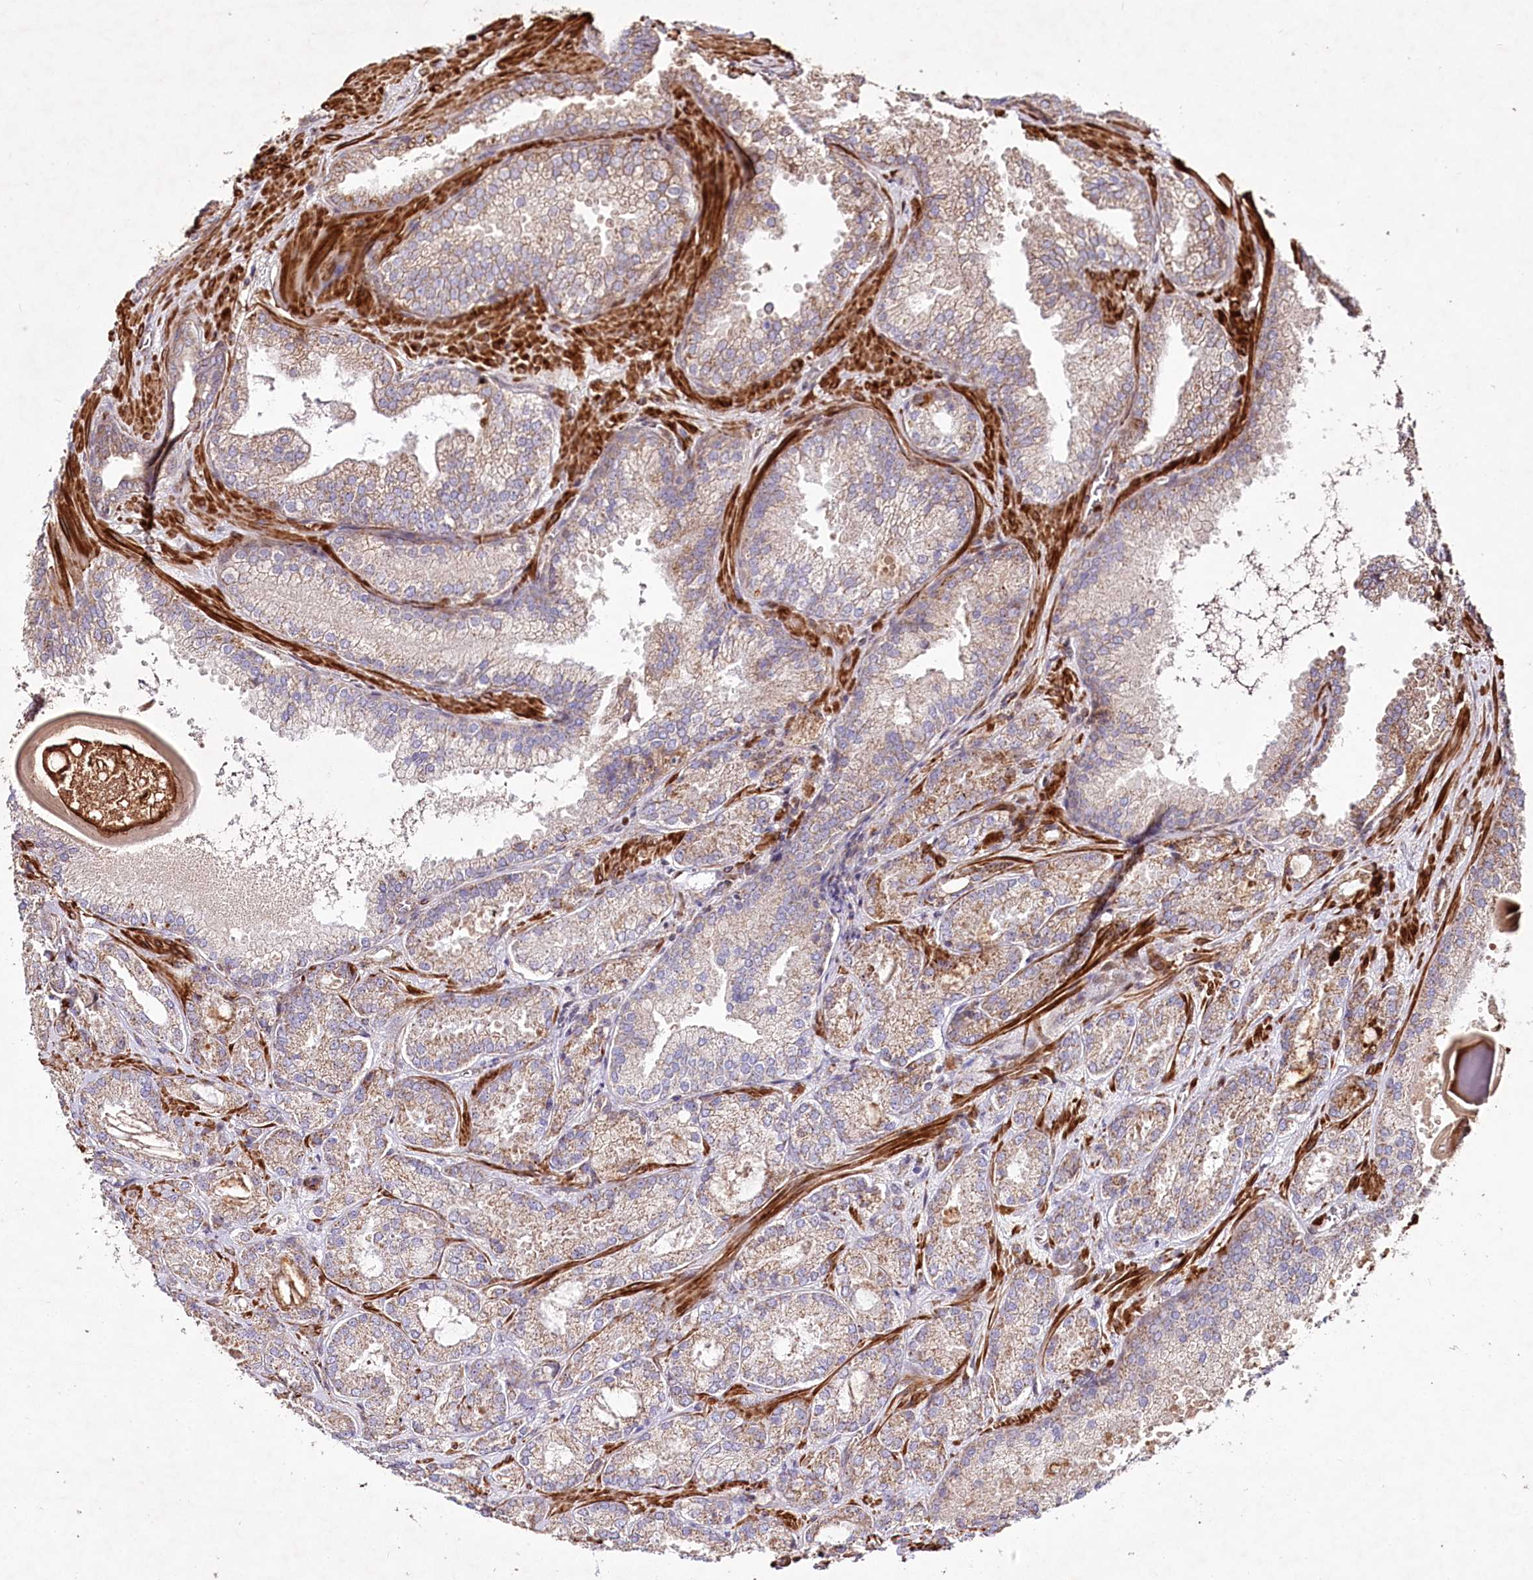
{"staining": {"intensity": "weak", "quantity": "25%-75%", "location": "cytoplasmic/membranous"}, "tissue": "prostate cancer", "cell_type": "Tumor cells", "image_type": "cancer", "snomed": [{"axis": "morphology", "description": "Adenocarcinoma, Low grade"}, {"axis": "topography", "description": "Prostate"}], "caption": "An IHC histopathology image of neoplastic tissue is shown. Protein staining in brown shows weak cytoplasmic/membranous positivity in prostate low-grade adenocarcinoma within tumor cells.", "gene": "PSTK", "patient": {"sex": "male", "age": 74}}